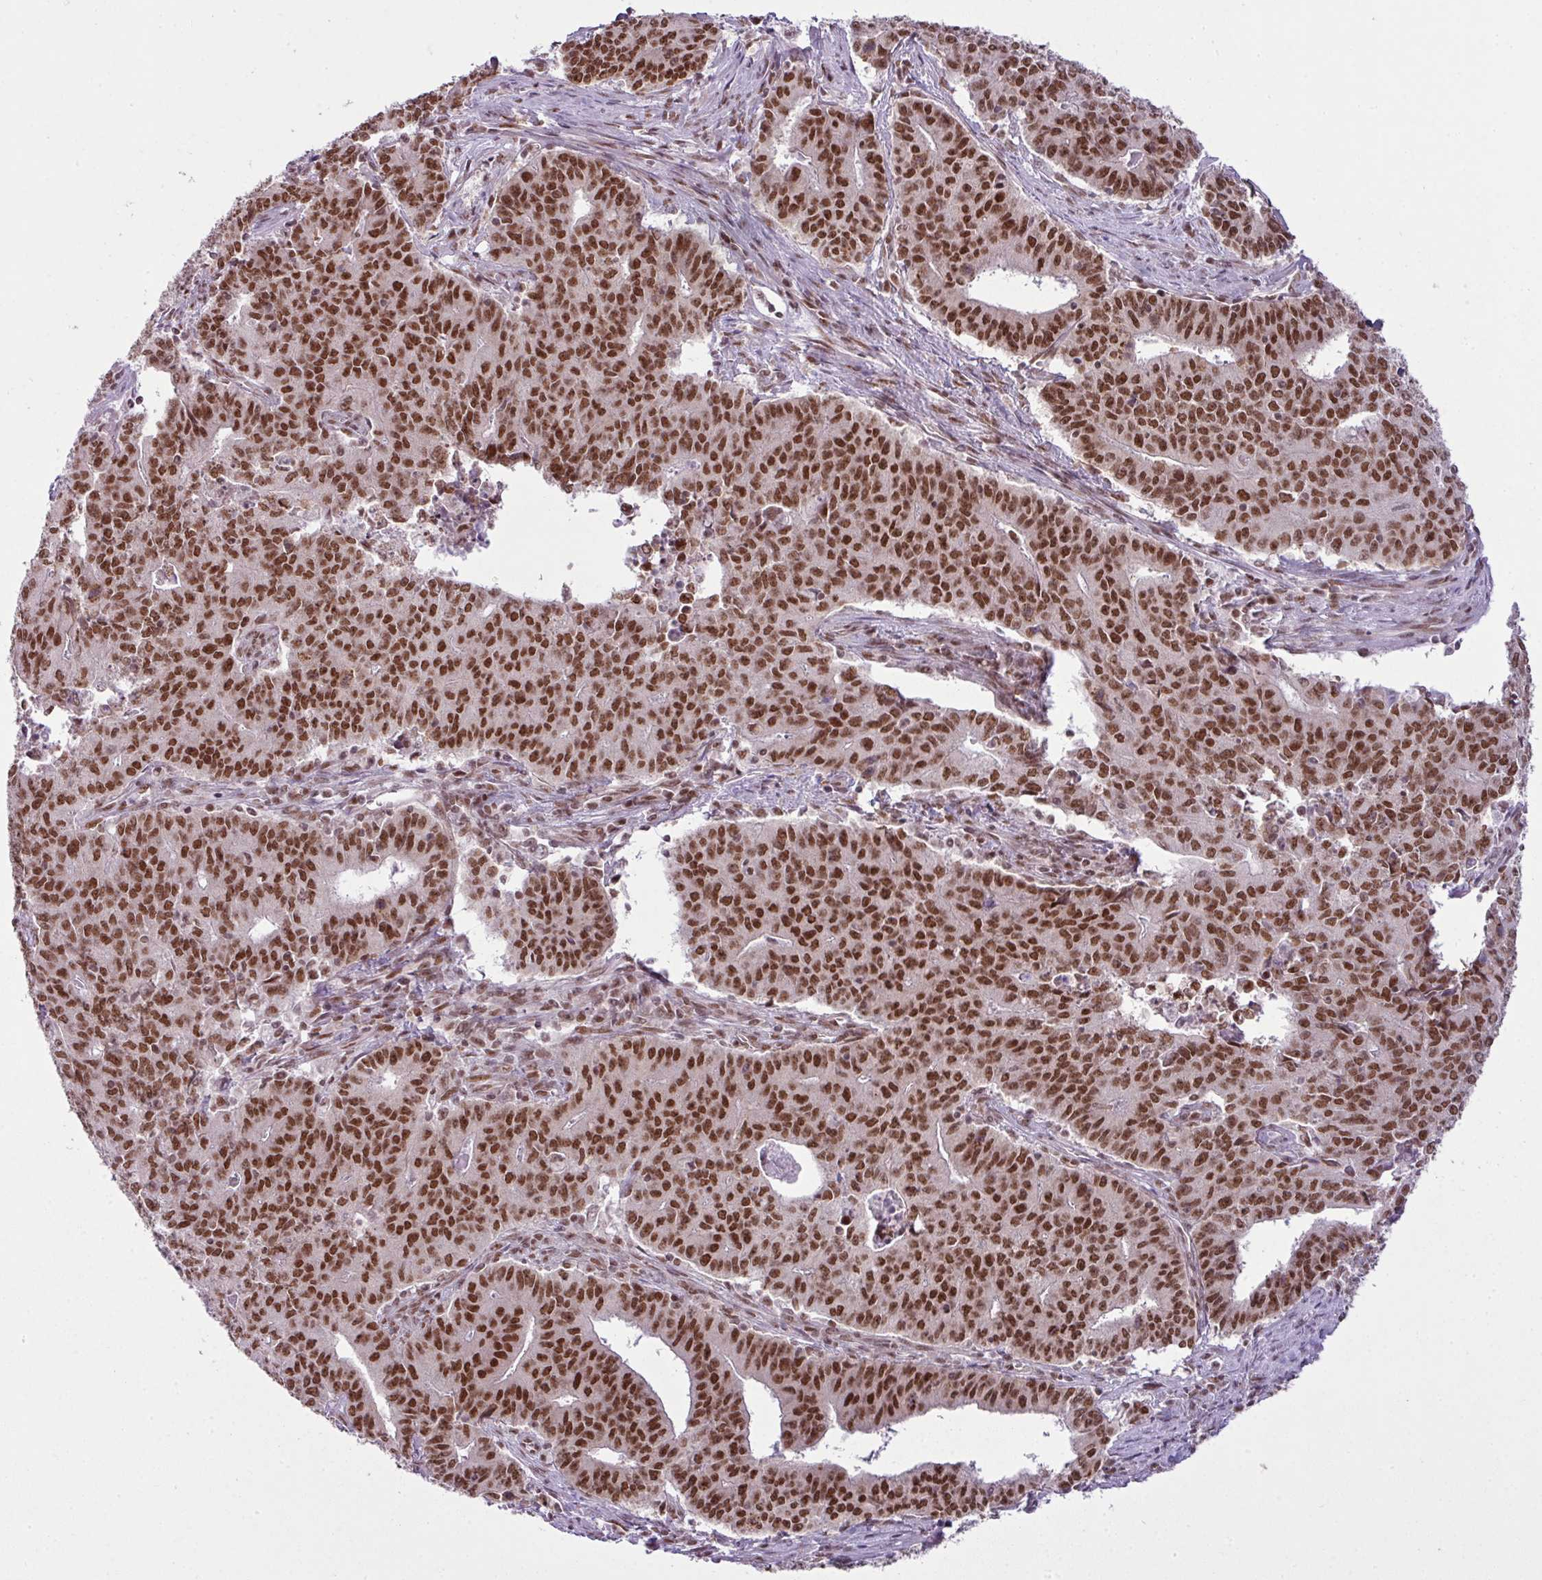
{"staining": {"intensity": "strong", "quantity": ">75%", "location": "nuclear"}, "tissue": "endometrial cancer", "cell_type": "Tumor cells", "image_type": "cancer", "snomed": [{"axis": "morphology", "description": "Adenocarcinoma, NOS"}, {"axis": "topography", "description": "Endometrium"}], "caption": "Strong nuclear positivity for a protein is identified in about >75% of tumor cells of endometrial cancer using immunohistochemistry (IHC).", "gene": "ARL6IP4", "patient": {"sex": "female", "age": 59}}